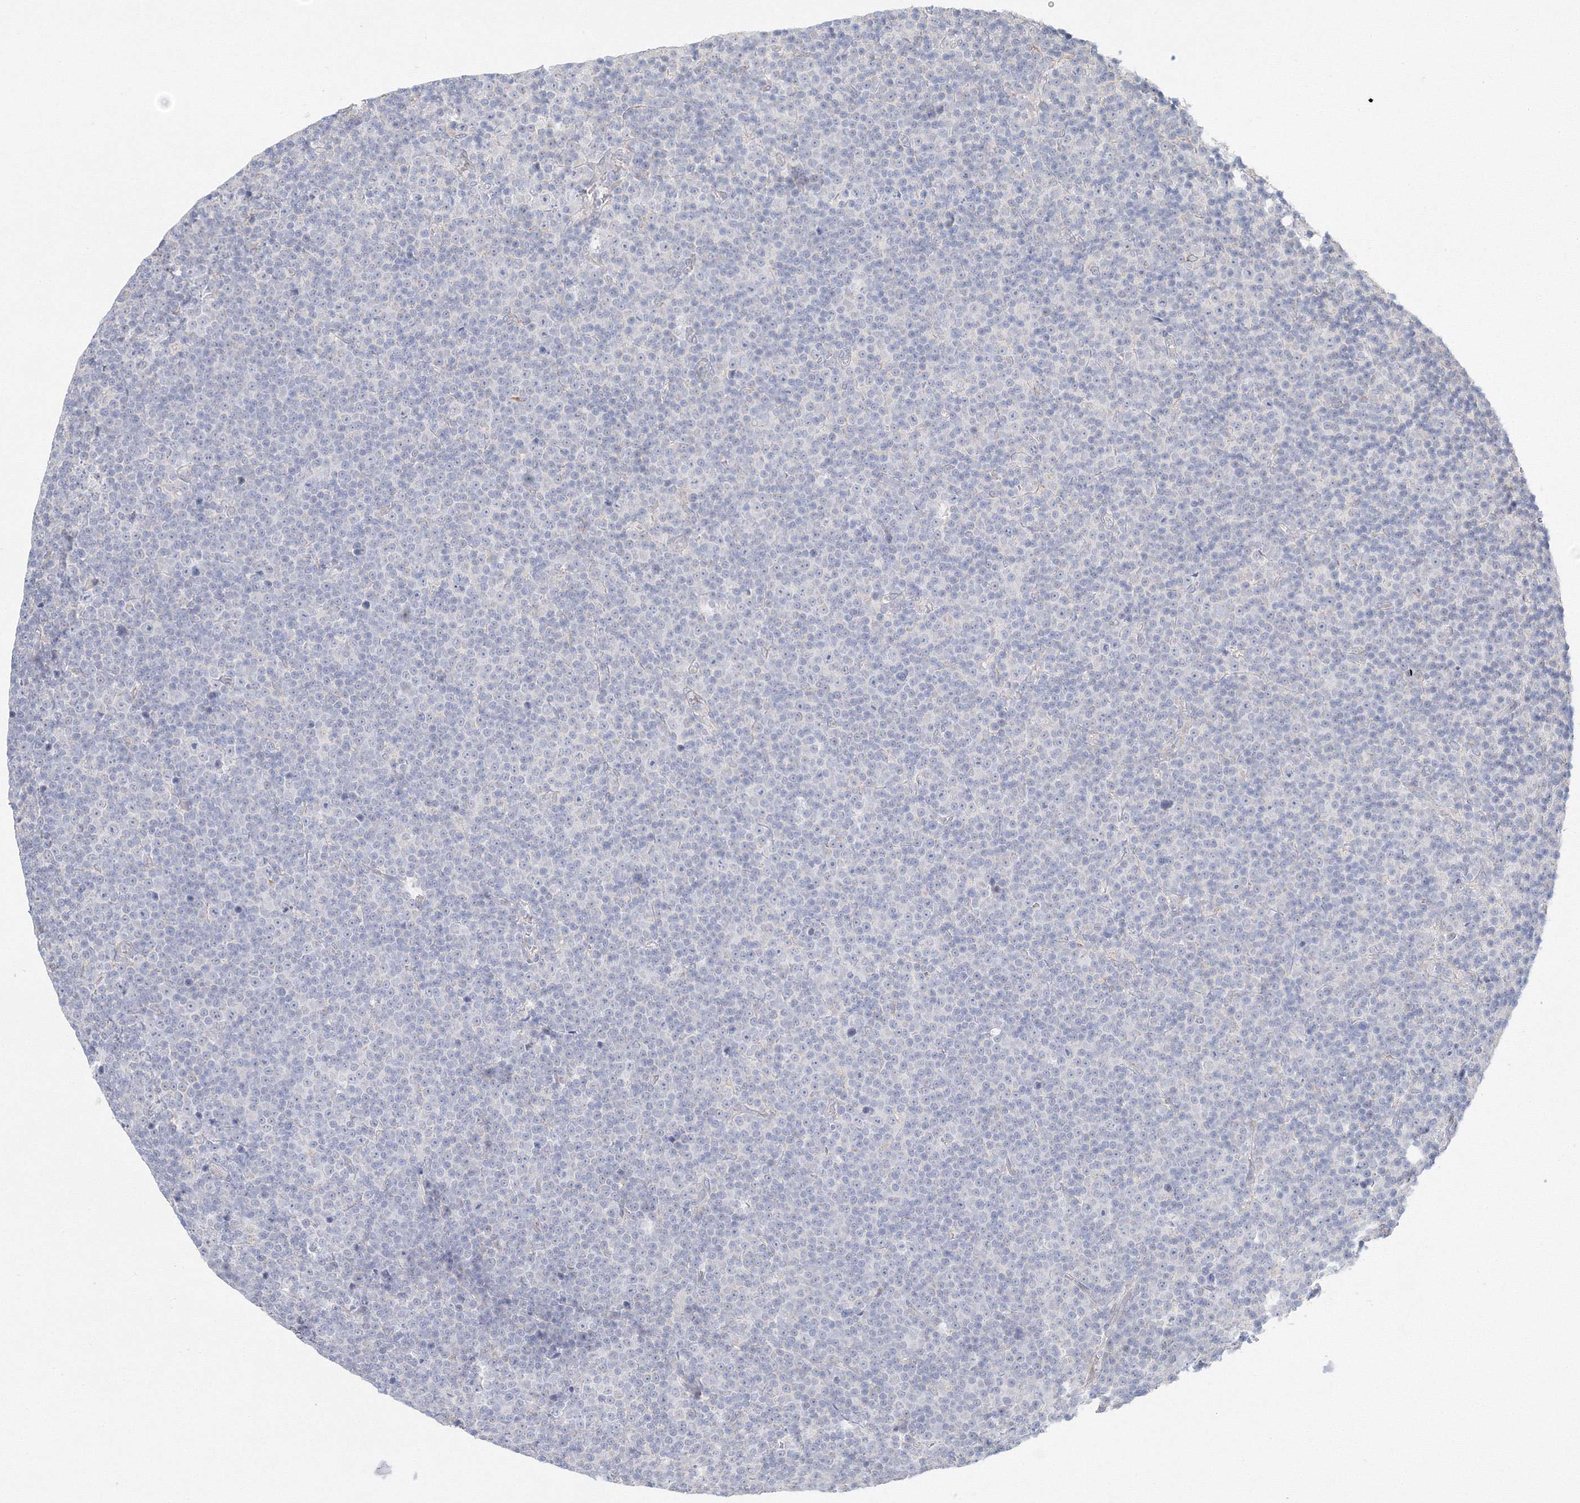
{"staining": {"intensity": "negative", "quantity": "none", "location": "none"}, "tissue": "lymphoma", "cell_type": "Tumor cells", "image_type": "cancer", "snomed": [{"axis": "morphology", "description": "Malignant lymphoma, non-Hodgkin's type, Low grade"}, {"axis": "topography", "description": "Lymph node"}], "caption": "The immunohistochemistry (IHC) micrograph has no significant positivity in tumor cells of malignant lymphoma, non-Hodgkin's type (low-grade) tissue. The staining was performed using DAB (3,3'-diaminobenzidine) to visualize the protein expression in brown, while the nuclei were stained in blue with hematoxylin (Magnification: 20x).", "gene": "DHRS12", "patient": {"sex": "female", "age": 67}}